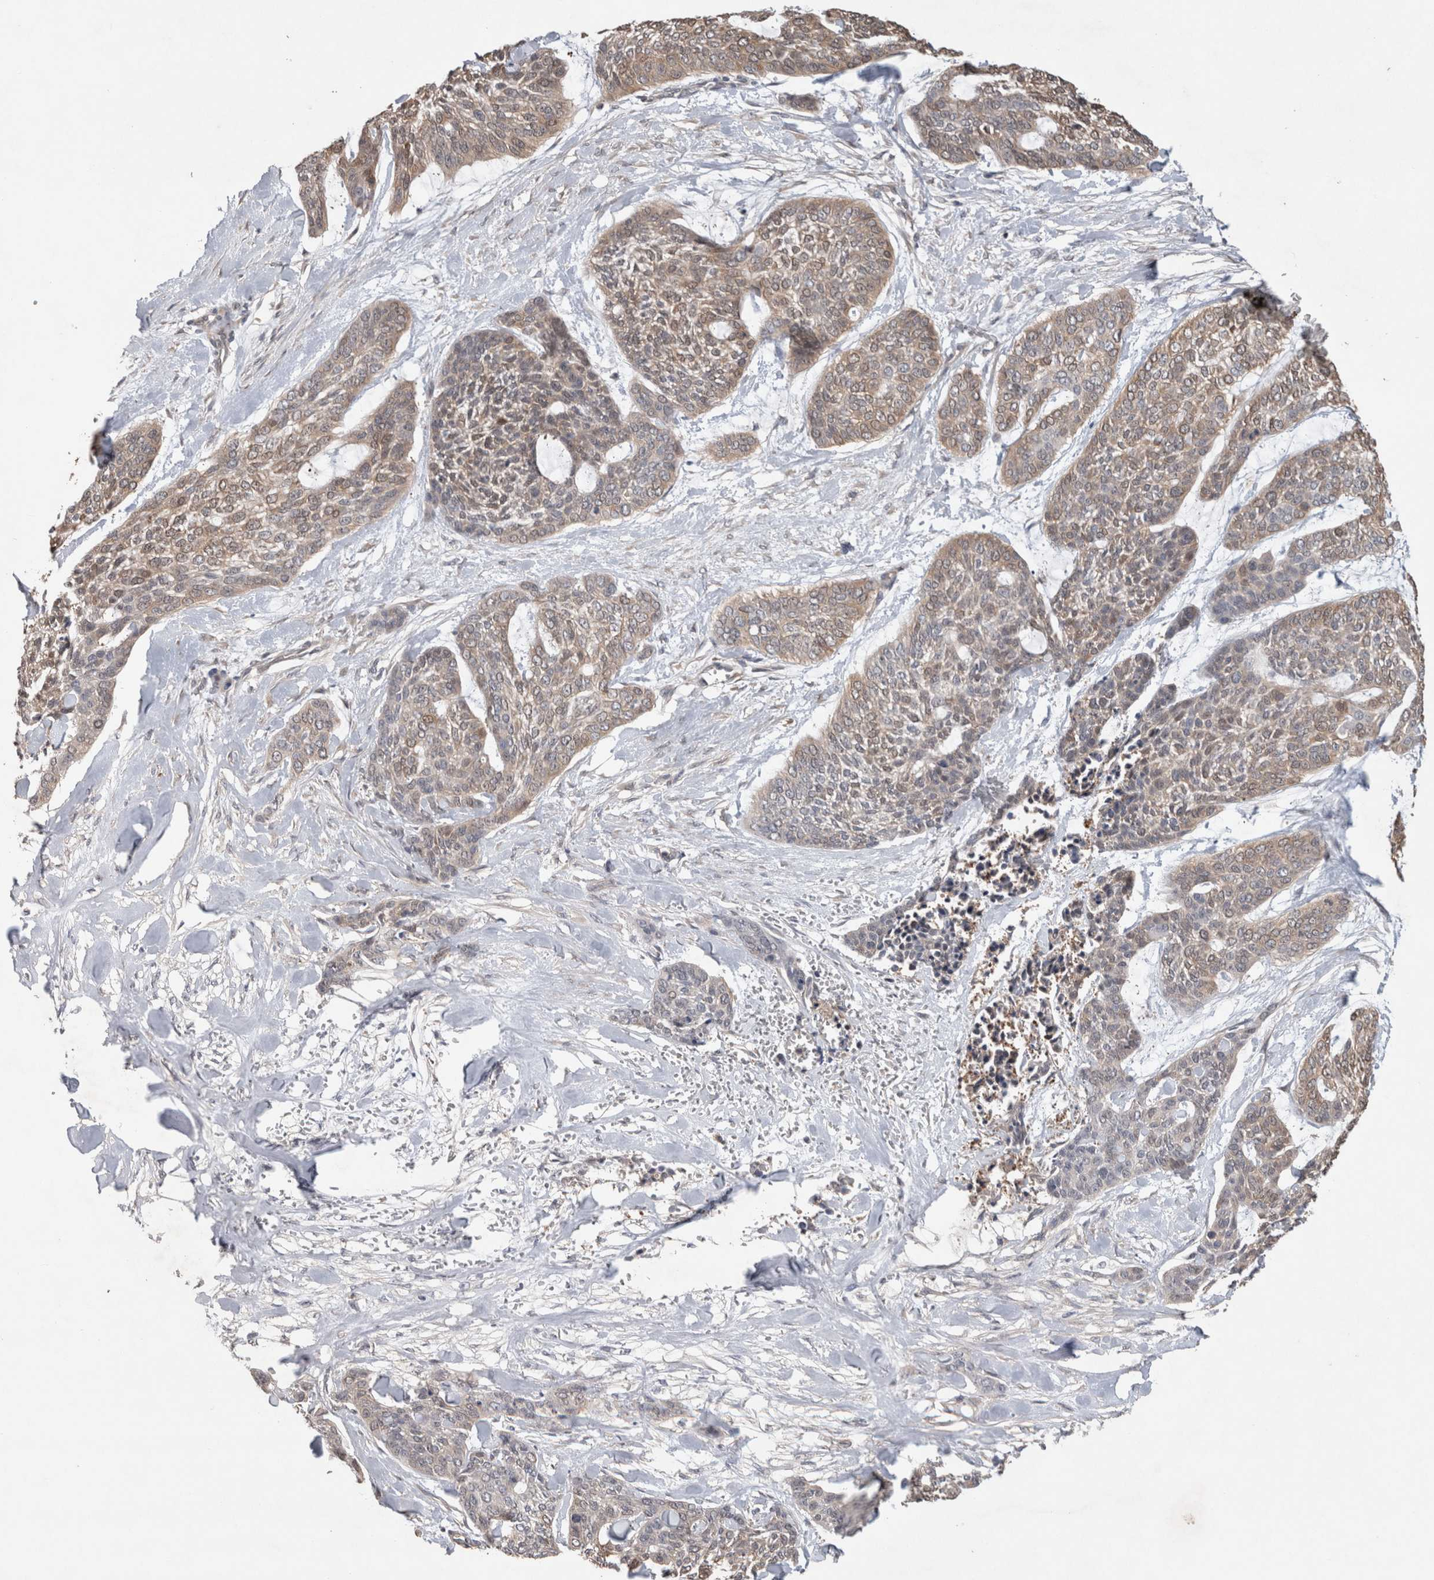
{"staining": {"intensity": "weak", "quantity": "25%-75%", "location": "cytoplasmic/membranous"}, "tissue": "skin cancer", "cell_type": "Tumor cells", "image_type": "cancer", "snomed": [{"axis": "morphology", "description": "Basal cell carcinoma"}, {"axis": "topography", "description": "Skin"}], "caption": "Human basal cell carcinoma (skin) stained with a brown dye displays weak cytoplasmic/membranous positive expression in approximately 25%-75% of tumor cells.", "gene": "TRIM5", "patient": {"sex": "female", "age": 64}}